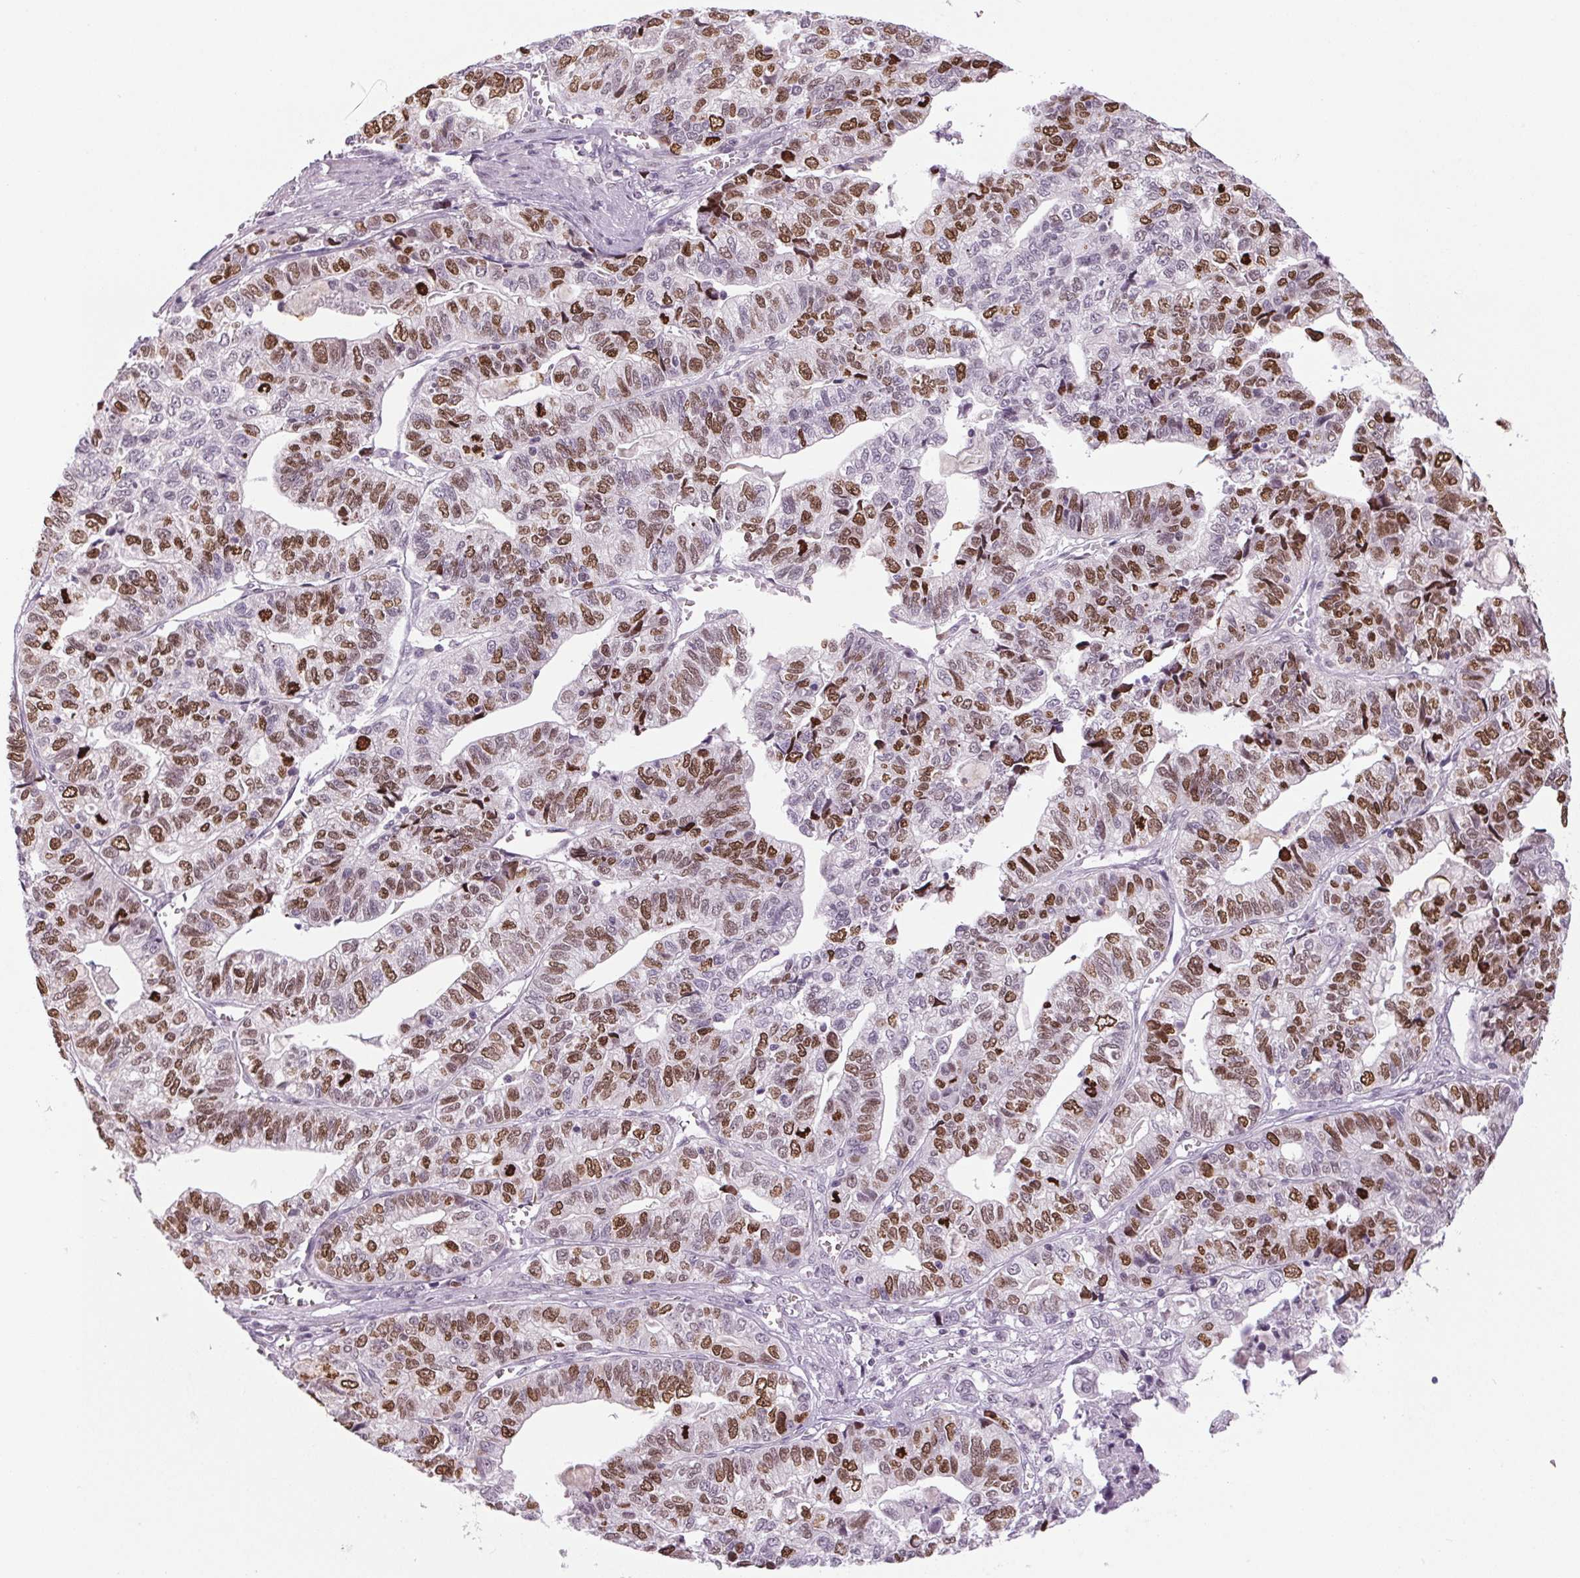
{"staining": {"intensity": "strong", "quantity": "25%-75%", "location": "nuclear"}, "tissue": "stomach cancer", "cell_type": "Tumor cells", "image_type": "cancer", "snomed": [{"axis": "morphology", "description": "Adenocarcinoma, NOS"}, {"axis": "topography", "description": "Stomach, upper"}], "caption": "A photomicrograph showing strong nuclear expression in about 25%-75% of tumor cells in stomach cancer (adenocarcinoma), as visualized by brown immunohistochemical staining.", "gene": "SMIM6", "patient": {"sex": "female", "age": 67}}